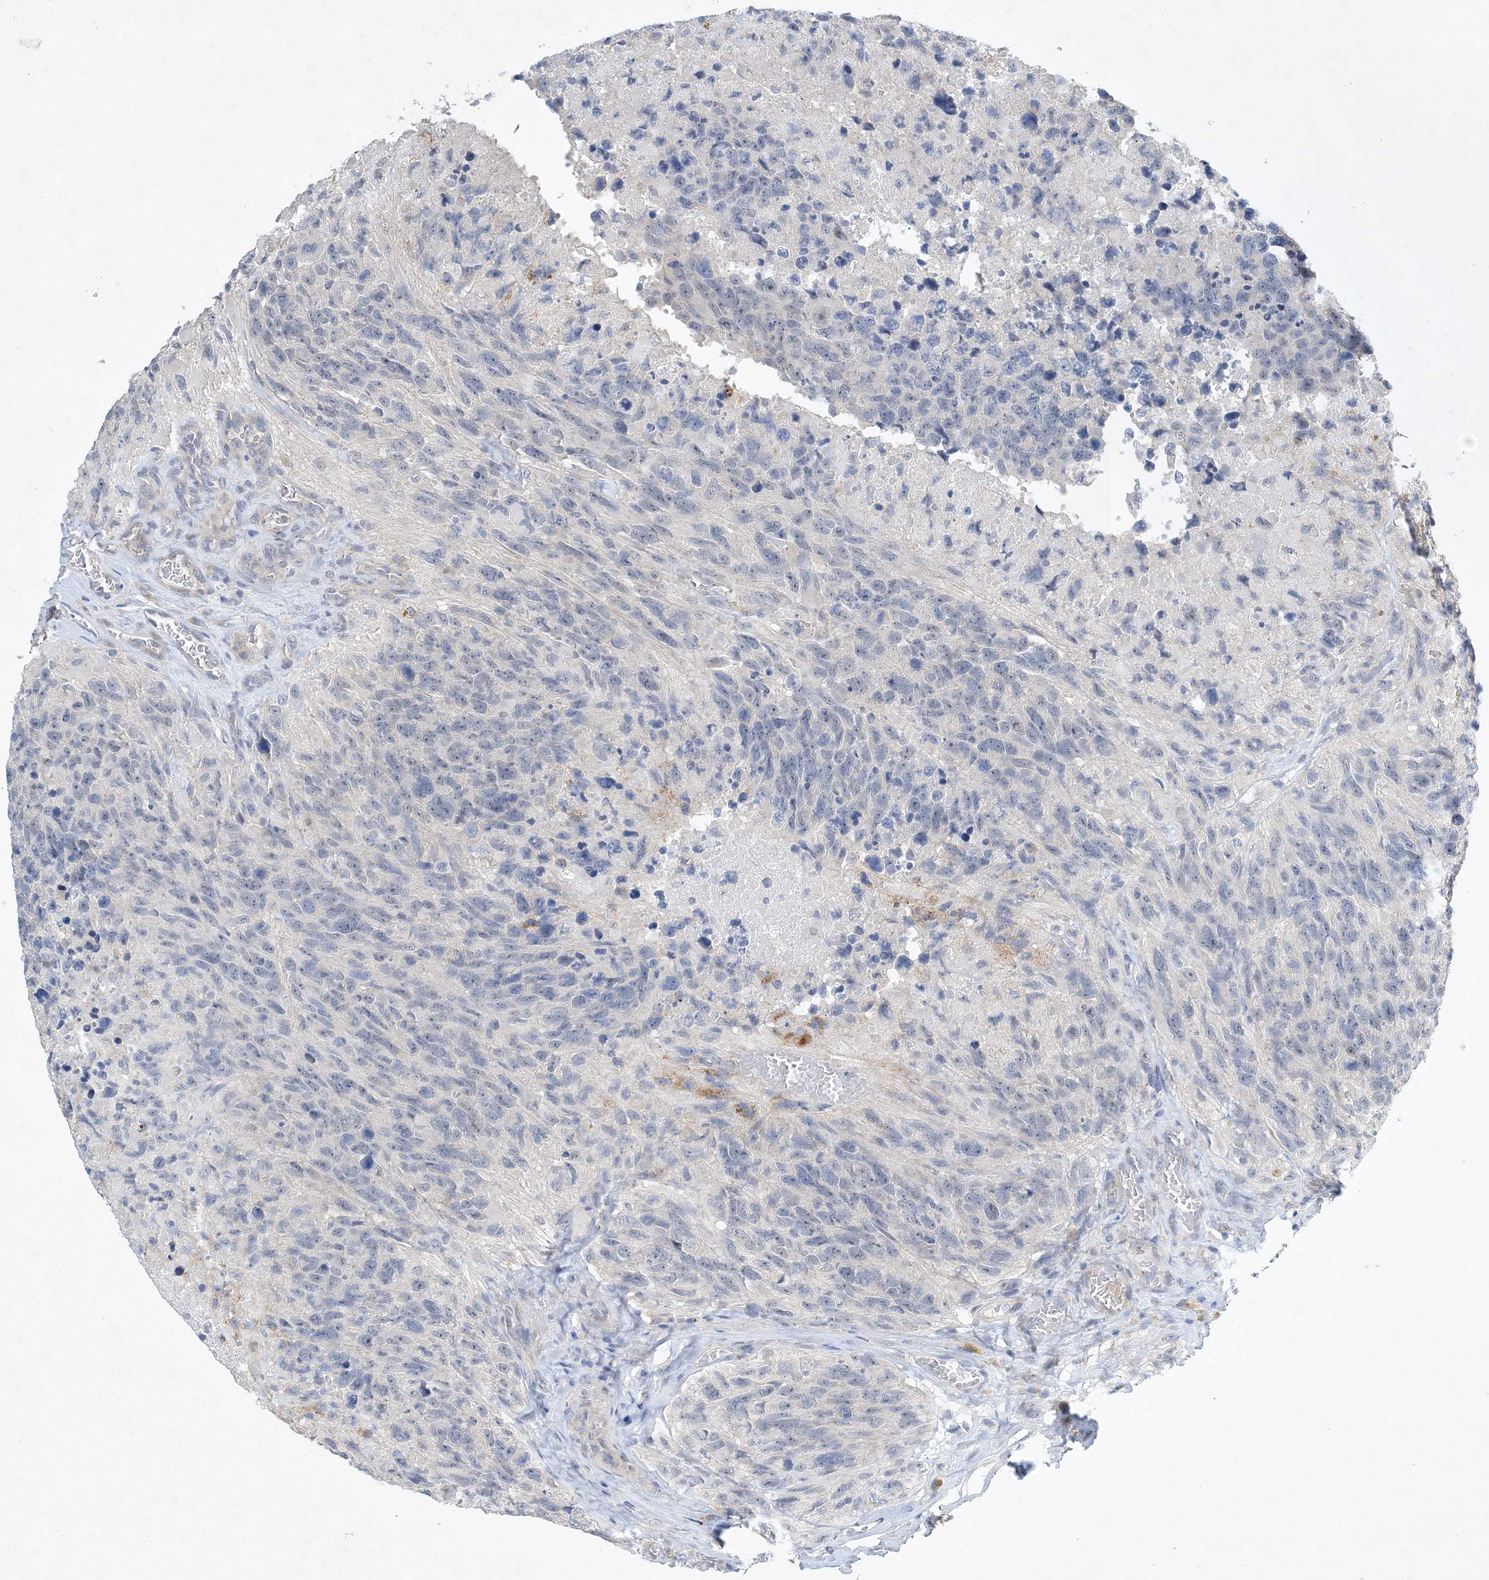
{"staining": {"intensity": "negative", "quantity": "none", "location": "none"}, "tissue": "glioma", "cell_type": "Tumor cells", "image_type": "cancer", "snomed": [{"axis": "morphology", "description": "Glioma, malignant, High grade"}, {"axis": "topography", "description": "Brain"}], "caption": "Immunohistochemistry histopathology image of neoplastic tissue: malignant glioma (high-grade) stained with DAB displays no significant protein expression in tumor cells. (DAB (3,3'-diaminobenzidine) immunohistochemistry (IHC) with hematoxylin counter stain).", "gene": "ANKRD35", "patient": {"sex": "male", "age": 69}}